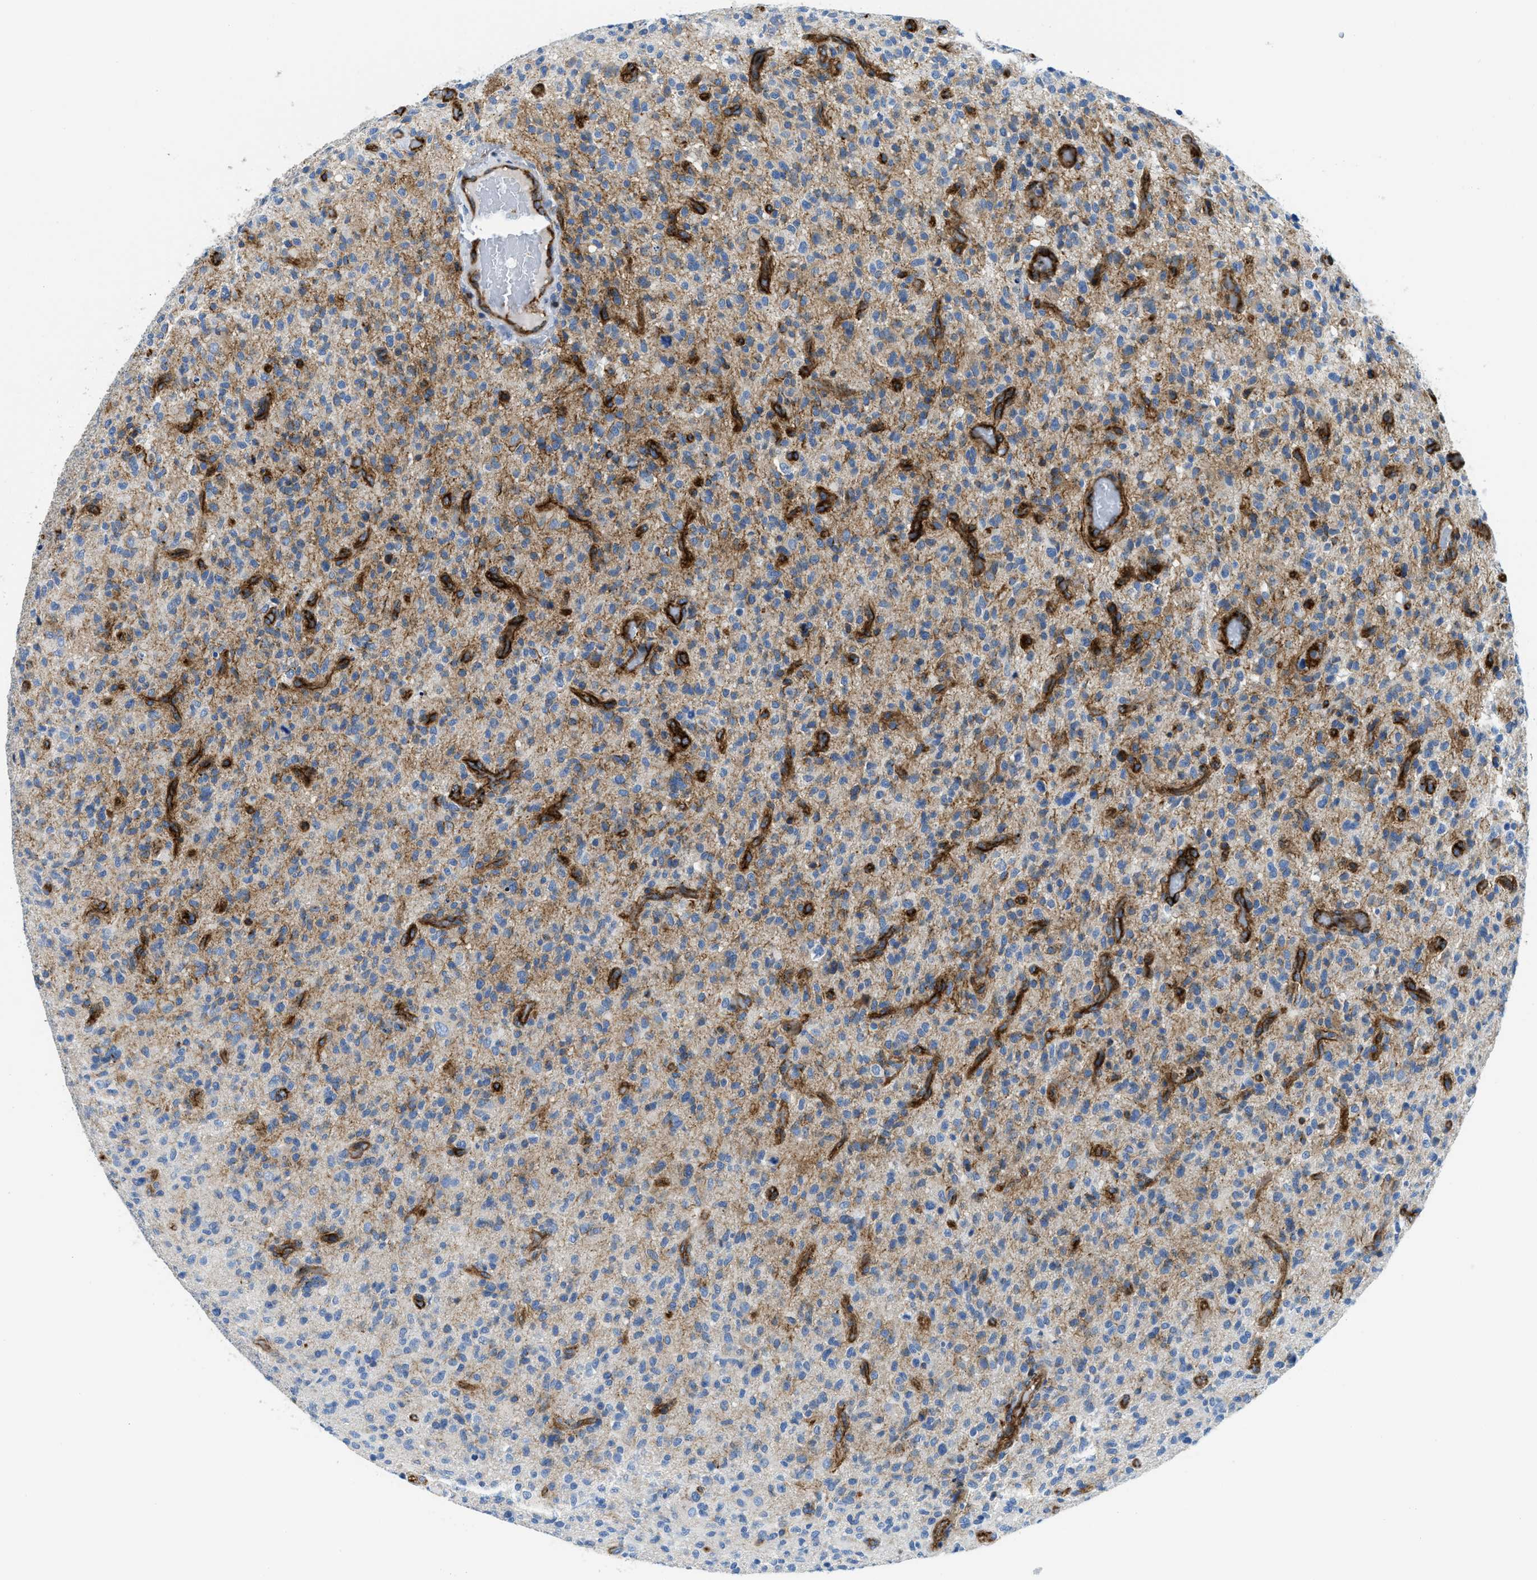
{"staining": {"intensity": "weak", "quantity": "25%-75%", "location": "cytoplasmic/membranous"}, "tissue": "glioma", "cell_type": "Tumor cells", "image_type": "cancer", "snomed": [{"axis": "morphology", "description": "Glioma, malignant, High grade"}, {"axis": "topography", "description": "Brain"}], "caption": "A brown stain labels weak cytoplasmic/membranous positivity of a protein in high-grade glioma (malignant) tumor cells.", "gene": "CUTA", "patient": {"sex": "male", "age": 71}}